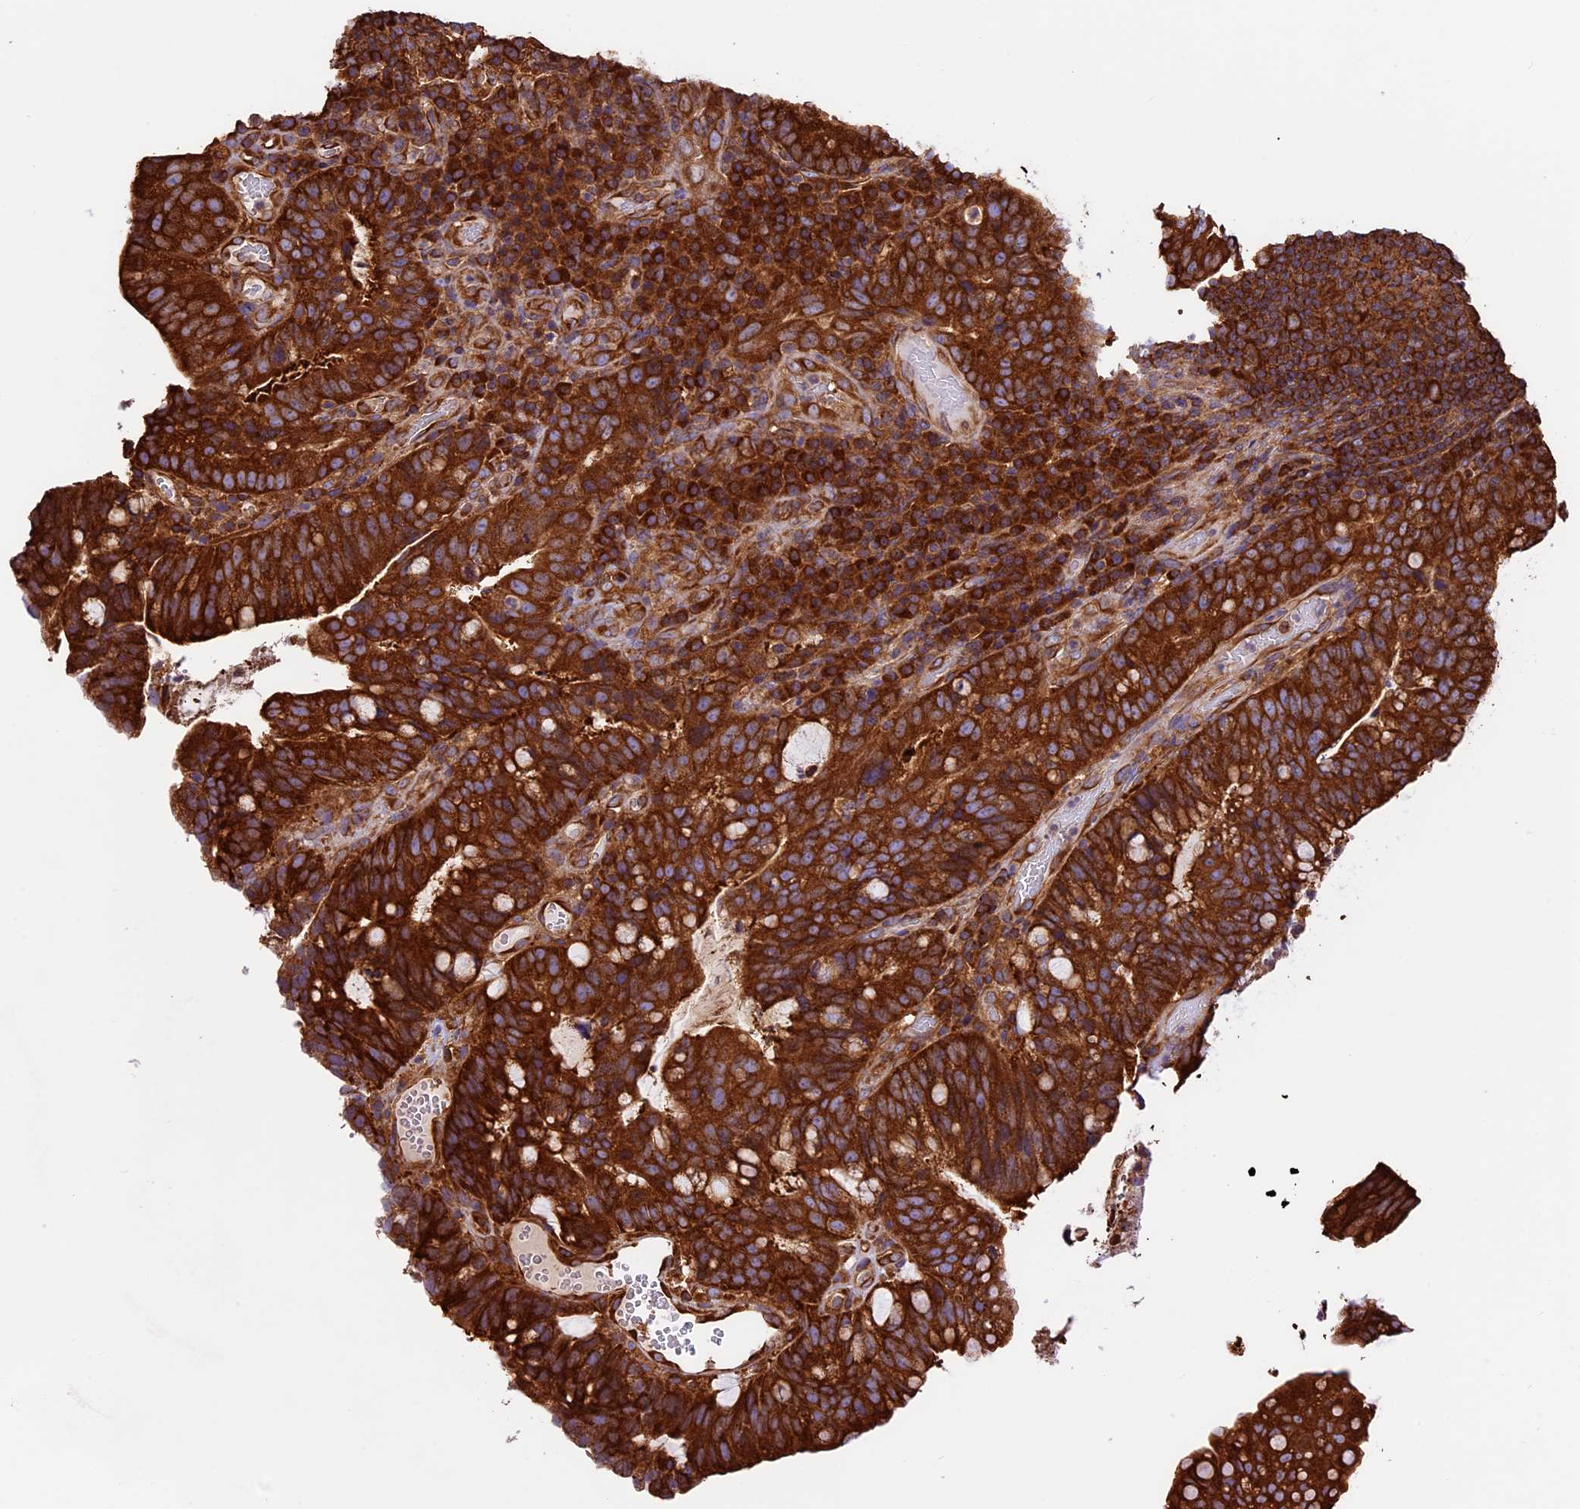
{"staining": {"intensity": "strong", "quantity": ">75%", "location": "cytoplasmic/membranous"}, "tissue": "colorectal cancer", "cell_type": "Tumor cells", "image_type": "cancer", "snomed": [{"axis": "morphology", "description": "Adenocarcinoma, NOS"}, {"axis": "topography", "description": "Colon"}], "caption": "The histopathology image exhibits immunohistochemical staining of colorectal cancer (adenocarcinoma). There is strong cytoplasmic/membranous expression is identified in about >75% of tumor cells. Nuclei are stained in blue.", "gene": "KARS1", "patient": {"sex": "female", "age": 66}}